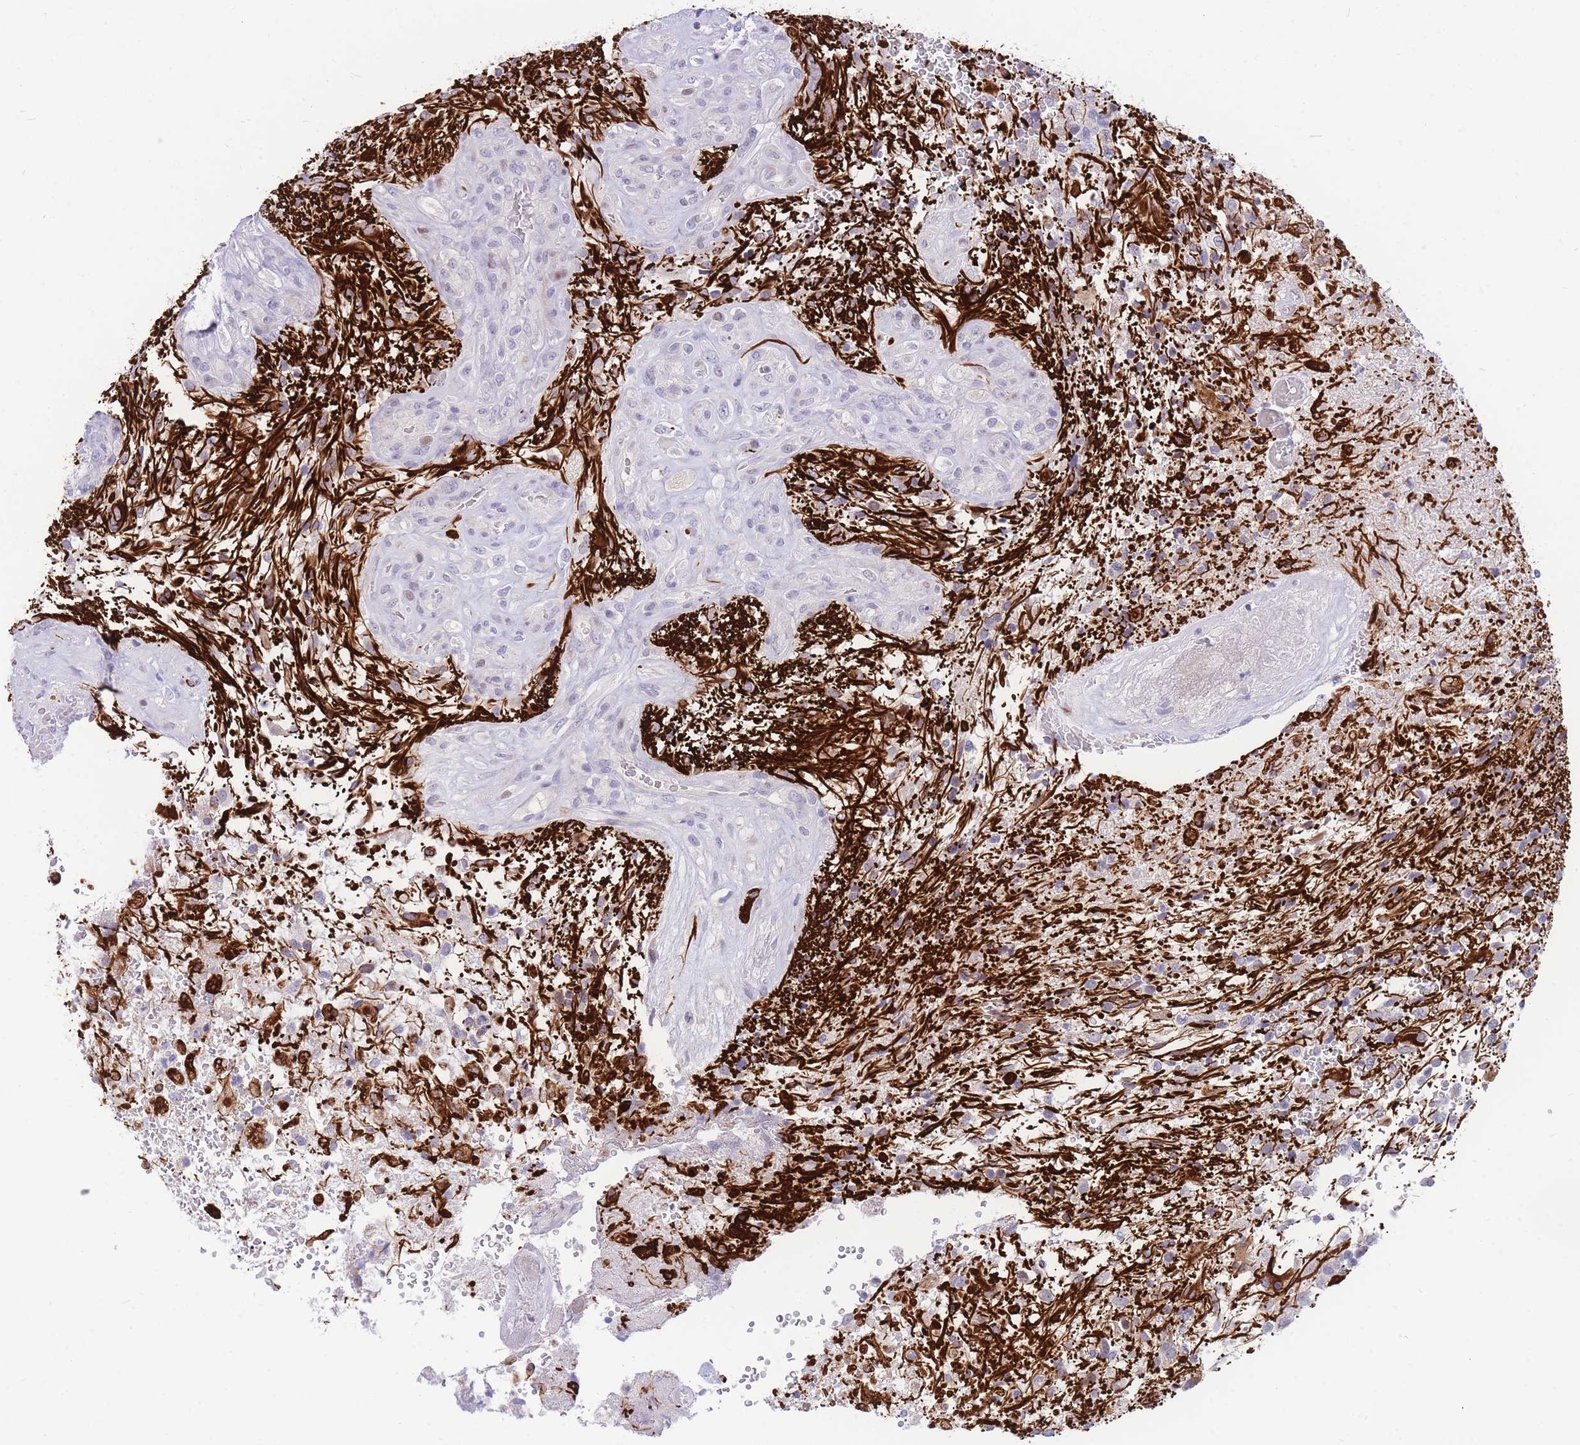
{"staining": {"intensity": "strong", "quantity": "<25%", "location": "cytoplasmic/membranous"}, "tissue": "glioma", "cell_type": "Tumor cells", "image_type": "cancer", "snomed": [{"axis": "morphology", "description": "Glioma, malignant, High grade"}, {"axis": "topography", "description": "Brain"}], "caption": "The photomicrograph shows a brown stain indicating the presence of a protein in the cytoplasmic/membranous of tumor cells in malignant glioma (high-grade).", "gene": "SHCBP1", "patient": {"sex": "male", "age": 56}}